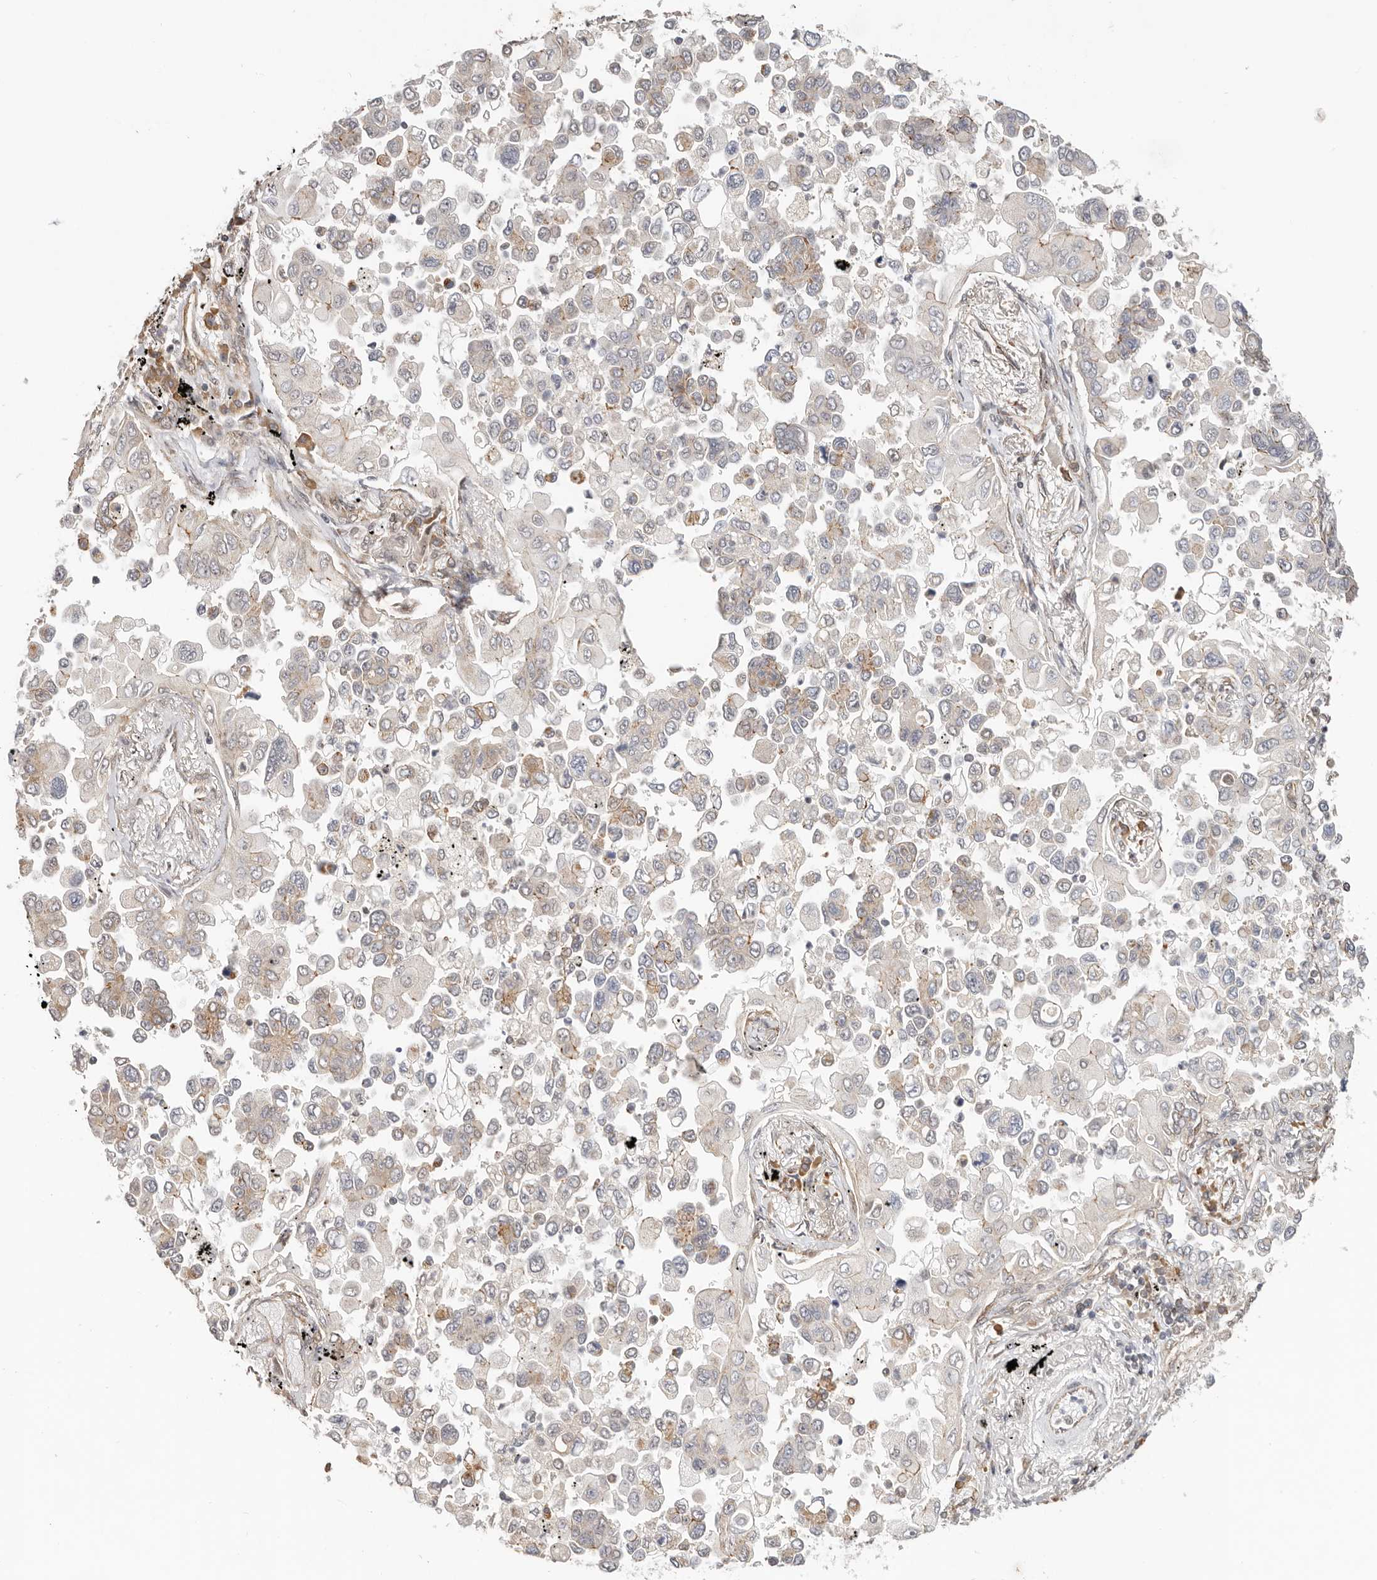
{"staining": {"intensity": "moderate", "quantity": "<25%", "location": "cytoplasmic/membranous"}, "tissue": "lung cancer", "cell_type": "Tumor cells", "image_type": "cancer", "snomed": [{"axis": "morphology", "description": "Adenocarcinoma, NOS"}, {"axis": "topography", "description": "Lung"}], "caption": "This image reveals IHC staining of human lung cancer, with low moderate cytoplasmic/membranous staining in approximately <25% of tumor cells.", "gene": "USP49", "patient": {"sex": "female", "age": 67}}